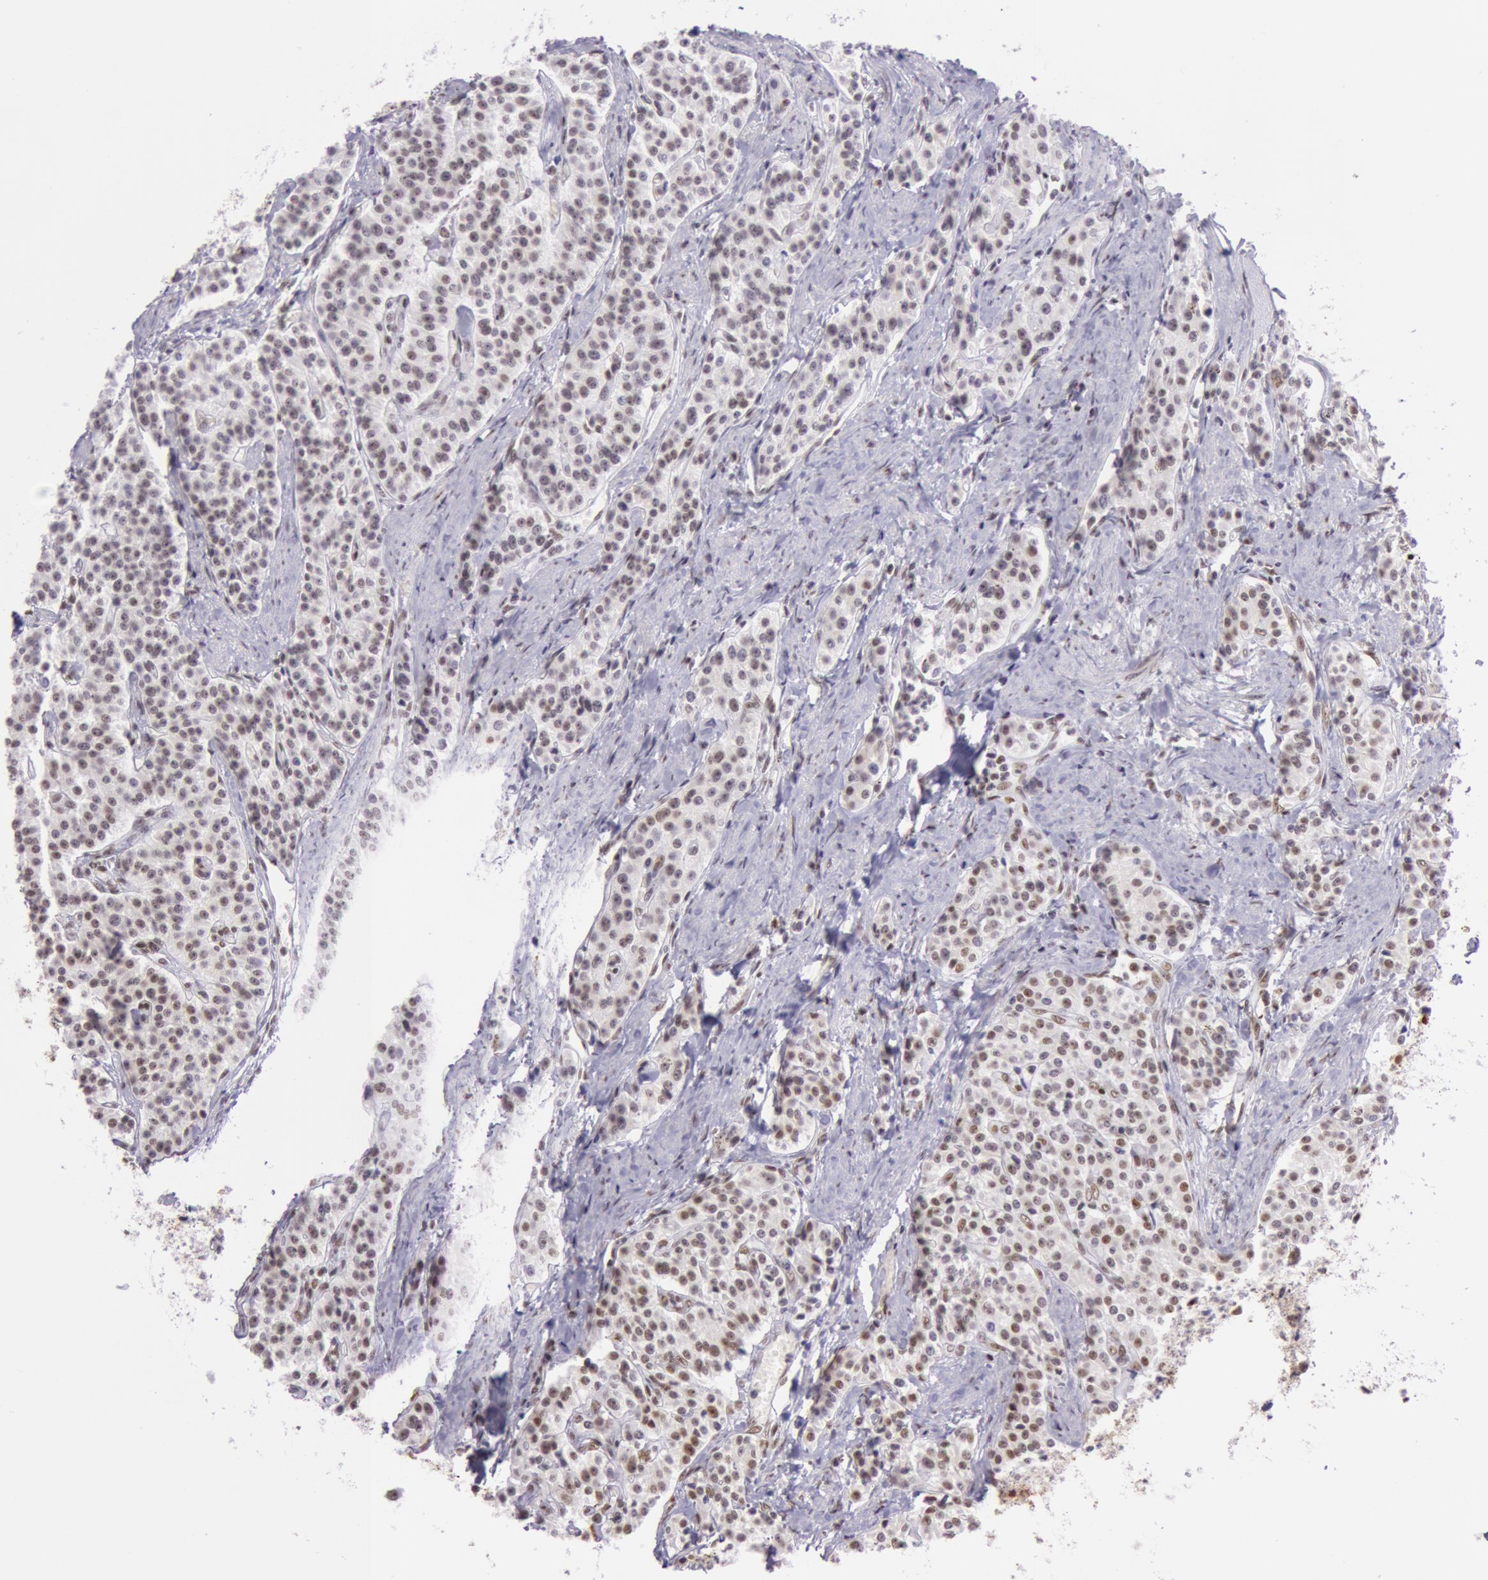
{"staining": {"intensity": "weak", "quantity": "<25%", "location": "nuclear"}, "tissue": "carcinoid", "cell_type": "Tumor cells", "image_type": "cancer", "snomed": [{"axis": "morphology", "description": "Carcinoid, malignant, NOS"}, {"axis": "topography", "description": "Stomach"}], "caption": "This is an IHC image of human carcinoid. There is no positivity in tumor cells.", "gene": "NBN", "patient": {"sex": "female", "age": 76}}